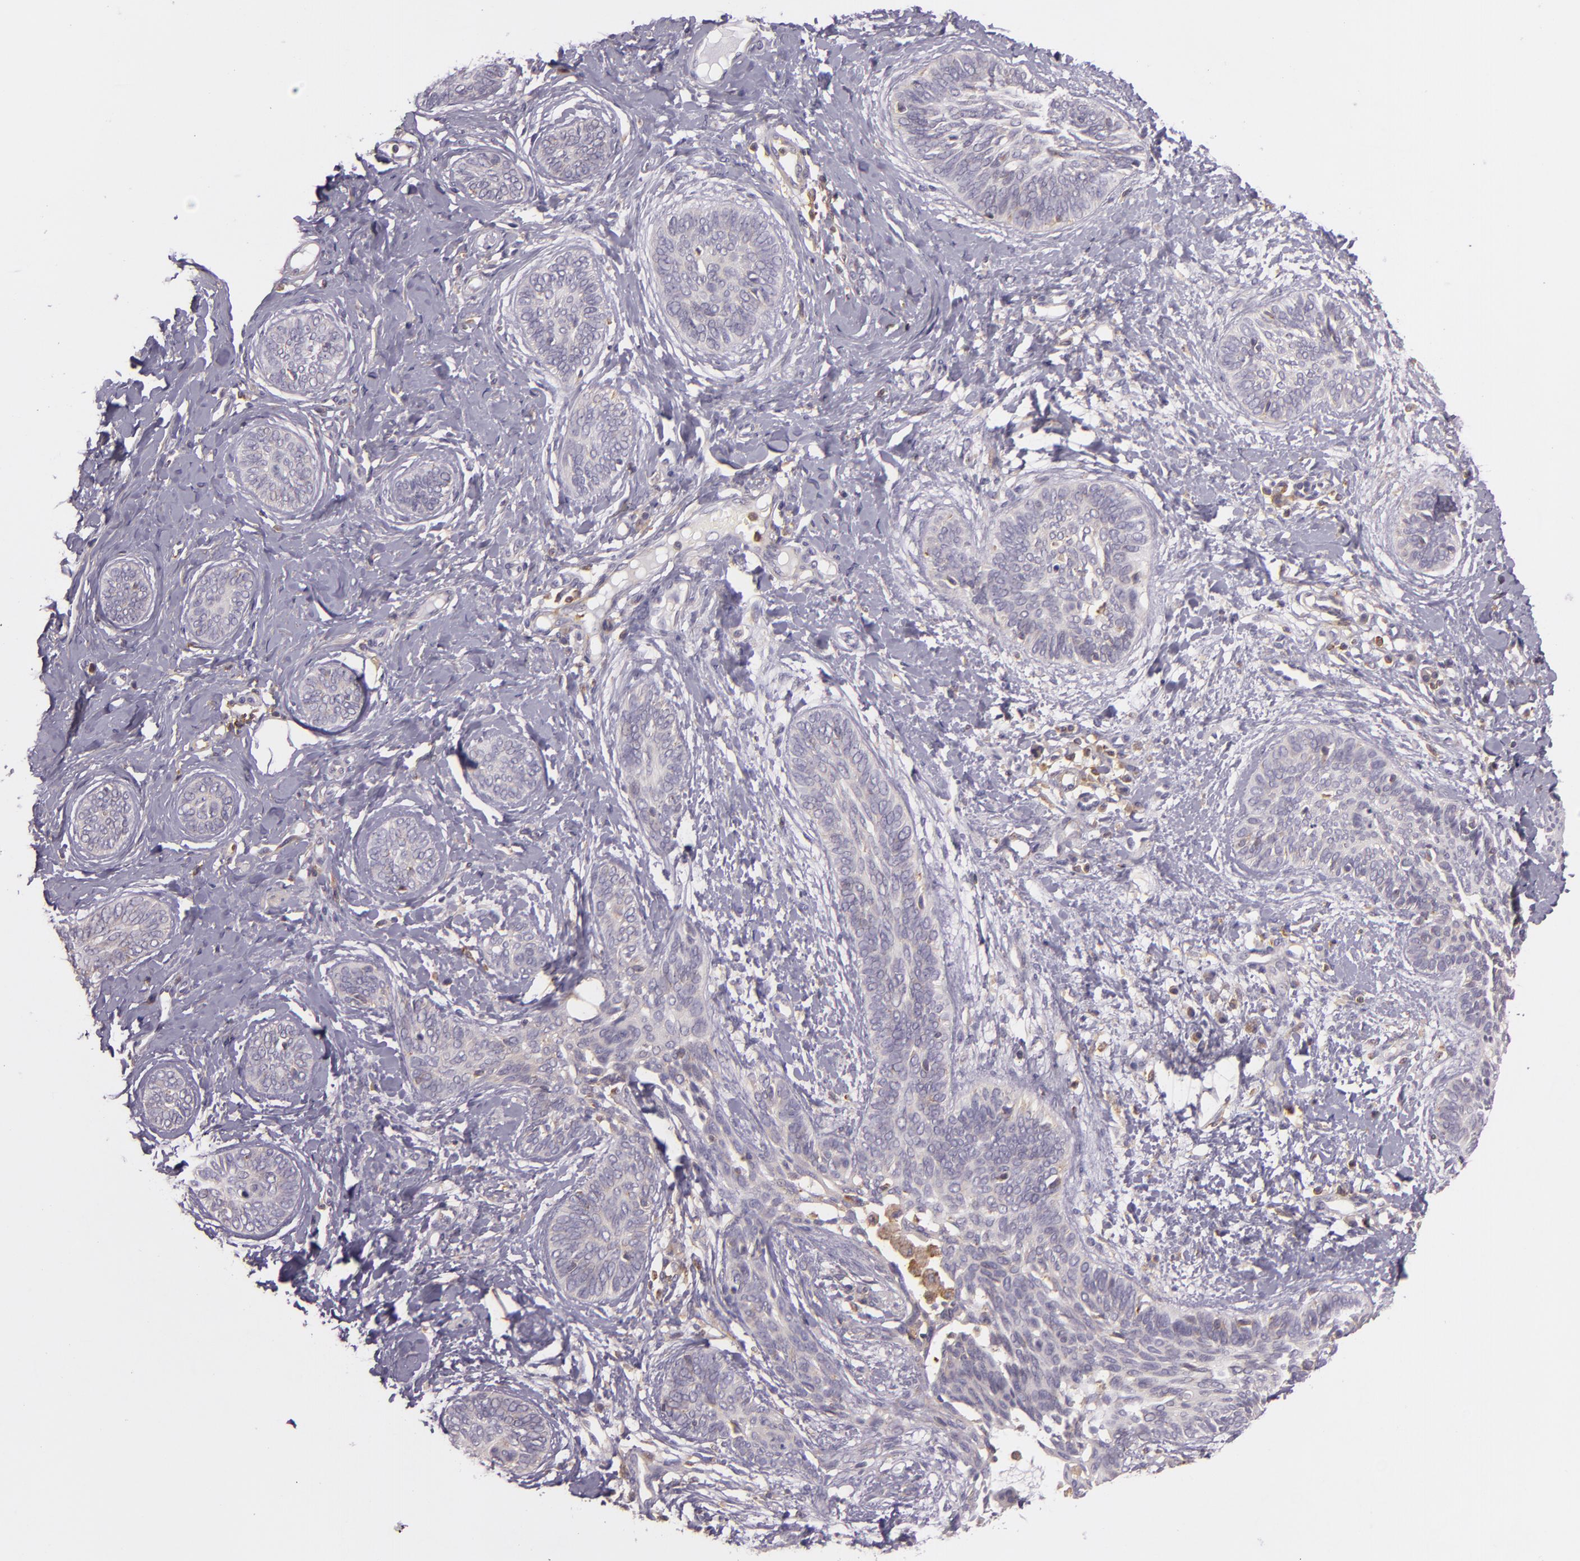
{"staining": {"intensity": "negative", "quantity": "none", "location": "none"}, "tissue": "skin cancer", "cell_type": "Tumor cells", "image_type": "cancer", "snomed": [{"axis": "morphology", "description": "Basal cell carcinoma"}, {"axis": "topography", "description": "Skin"}], "caption": "Tumor cells show no significant expression in skin cancer. Brightfield microscopy of IHC stained with DAB (brown) and hematoxylin (blue), captured at high magnification.", "gene": "TLN1", "patient": {"sex": "female", "age": 81}}